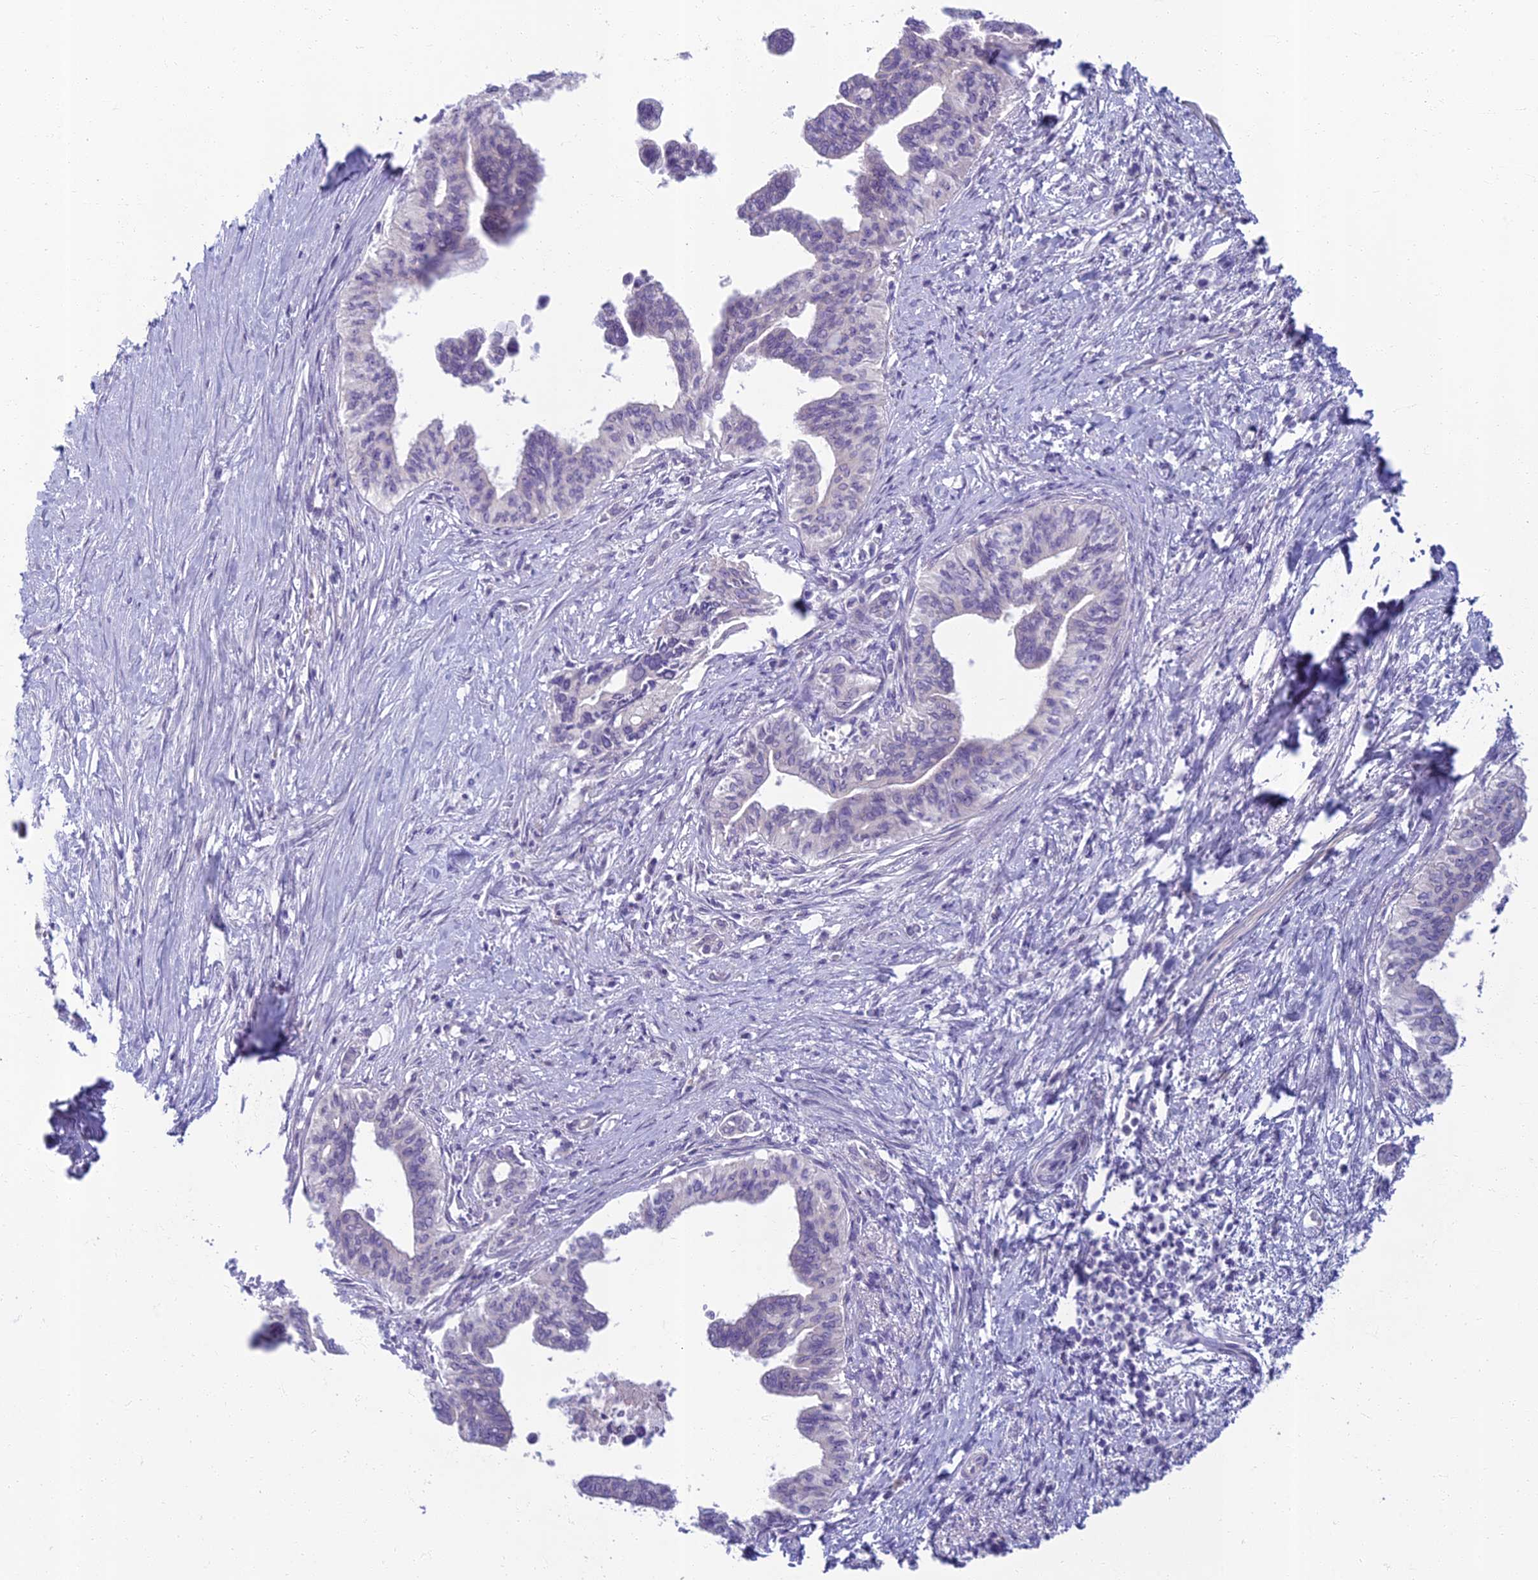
{"staining": {"intensity": "negative", "quantity": "none", "location": "none"}, "tissue": "pancreatic cancer", "cell_type": "Tumor cells", "image_type": "cancer", "snomed": [{"axis": "morphology", "description": "Adenocarcinoma, NOS"}, {"axis": "topography", "description": "Pancreas"}], "caption": "Photomicrograph shows no protein staining in tumor cells of adenocarcinoma (pancreatic) tissue.", "gene": "SLC25A41", "patient": {"sex": "female", "age": 83}}